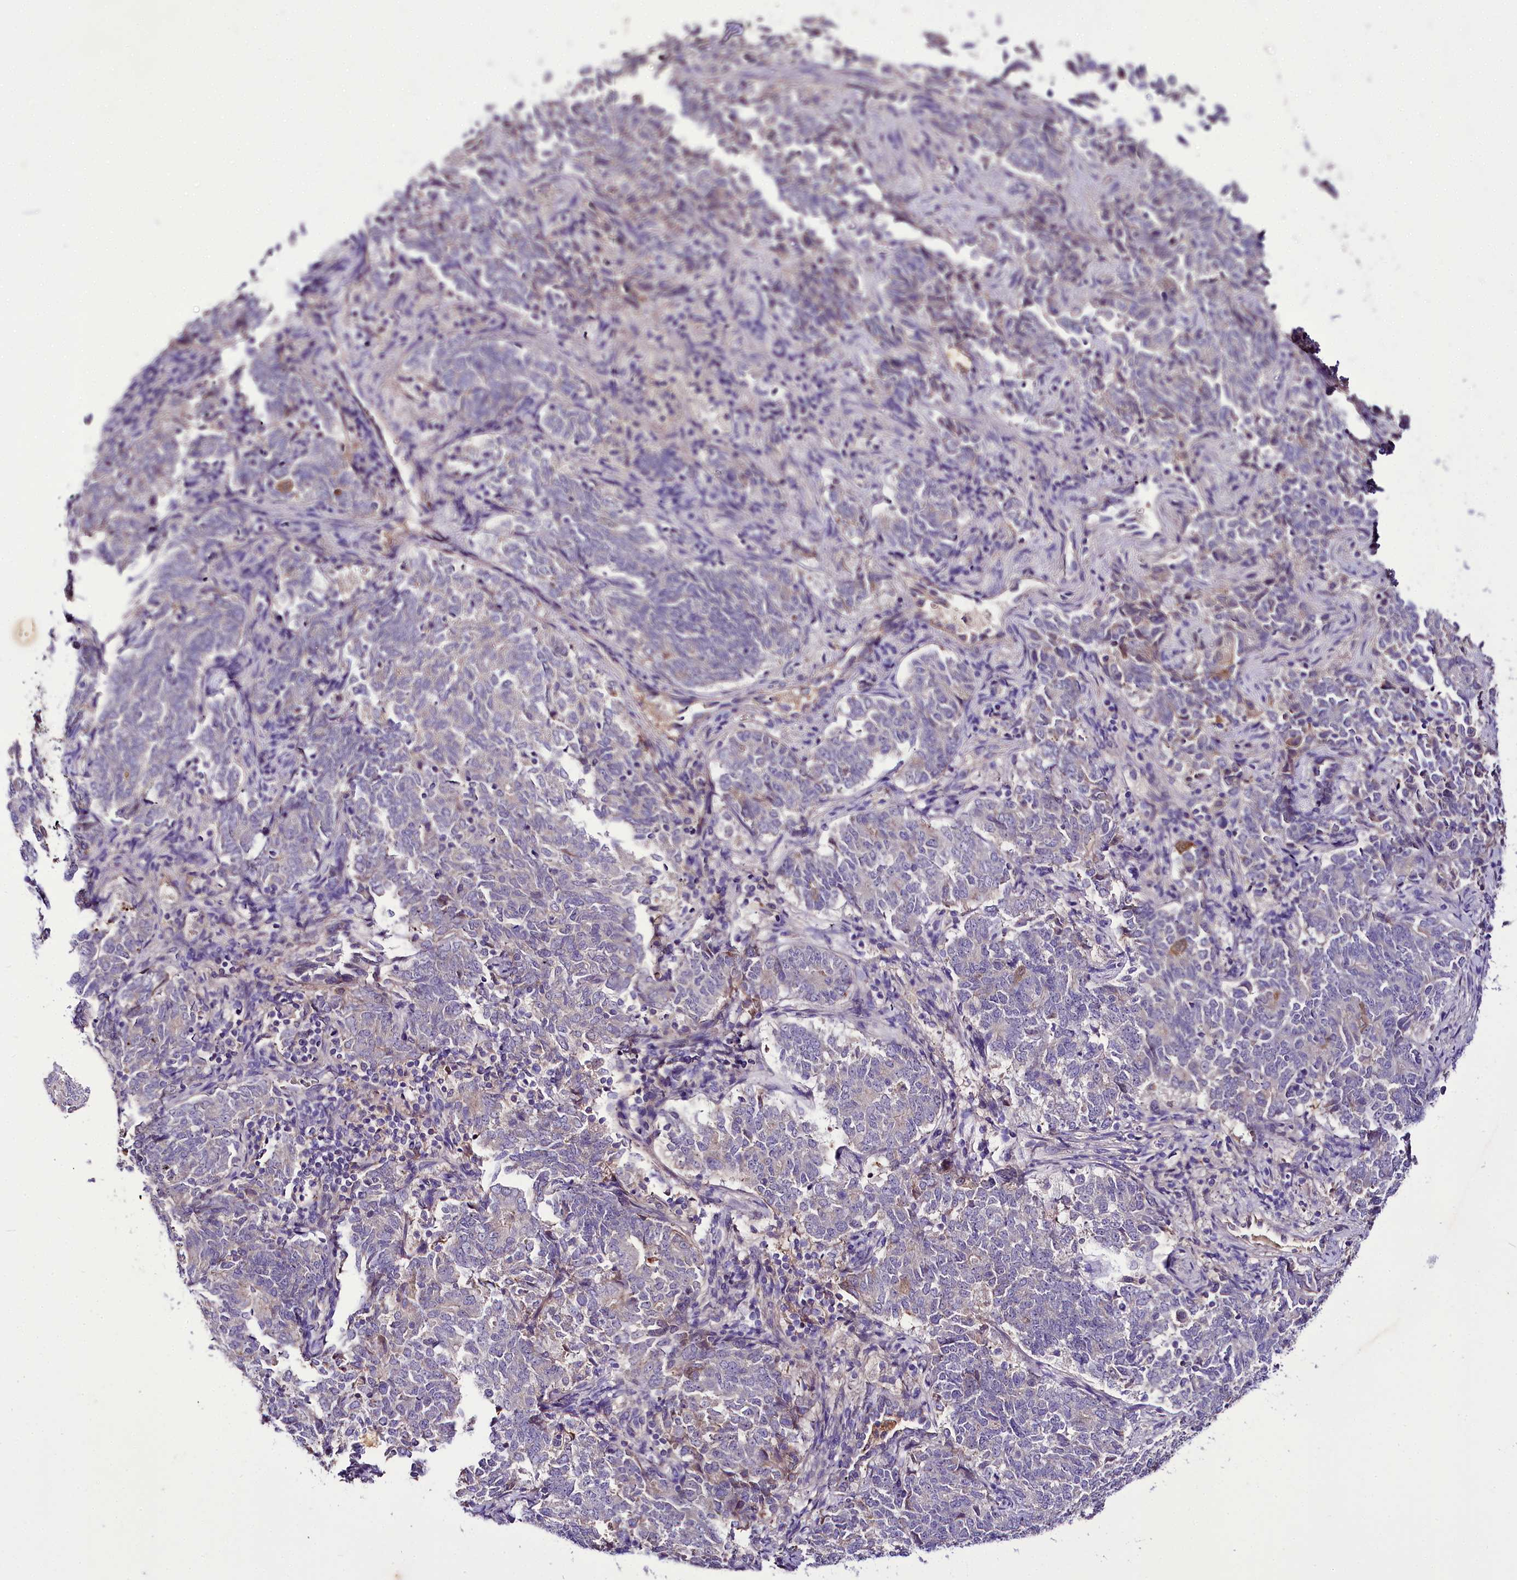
{"staining": {"intensity": "negative", "quantity": "none", "location": "none"}, "tissue": "endometrial cancer", "cell_type": "Tumor cells", "image_type": "cancer", "snomed": [{"axis": "morphology", "description": "Adenocarcinoma, NOS"}, {"axis": "topography", "description": "Endometrium"}], "caption": "High magnification brightfield microscopy of endometrial cancer stained with DAB (brown) and counterstained with hematoxylin (blue): tumor cells show no significant staining.", "gene": "PPP1R32", "patient": {"sex": "female", "age": 80}}